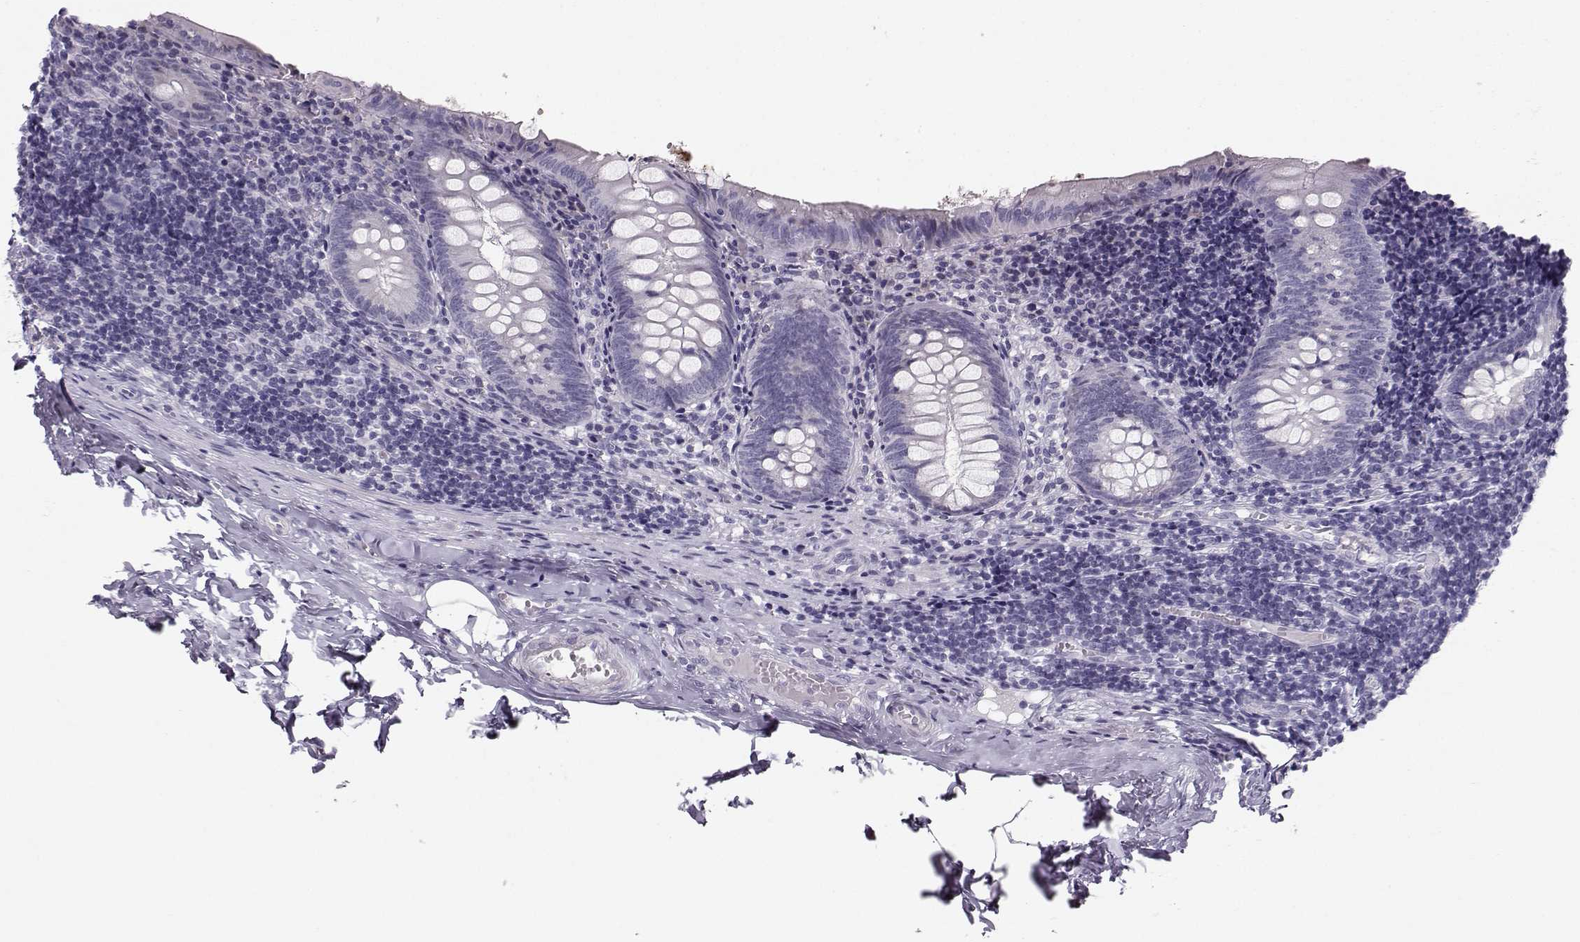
{"staining": {"intensity": "moderate", "quantity": ">75%", "location": "cytoplasmic/membranous"}, "tissue": "appendix", "cell_type": "Glandular cells", "image_type": "normal", "snomed": [{"axis": "morphology", "description": "Normal tissue, NOS"}, {"axis": "topography", "description": "Appendix"}], "caption": "Protein staining by immunohistochemistry demonstrates moderate cytoplasmic/membranous expression in about >75% of glandular cells in benign appendix. The protein of interest is shown in brown color, while the nuclei are stained blue.", "gene": "CASR", "patient": {"sex": "female", "age": 23}}